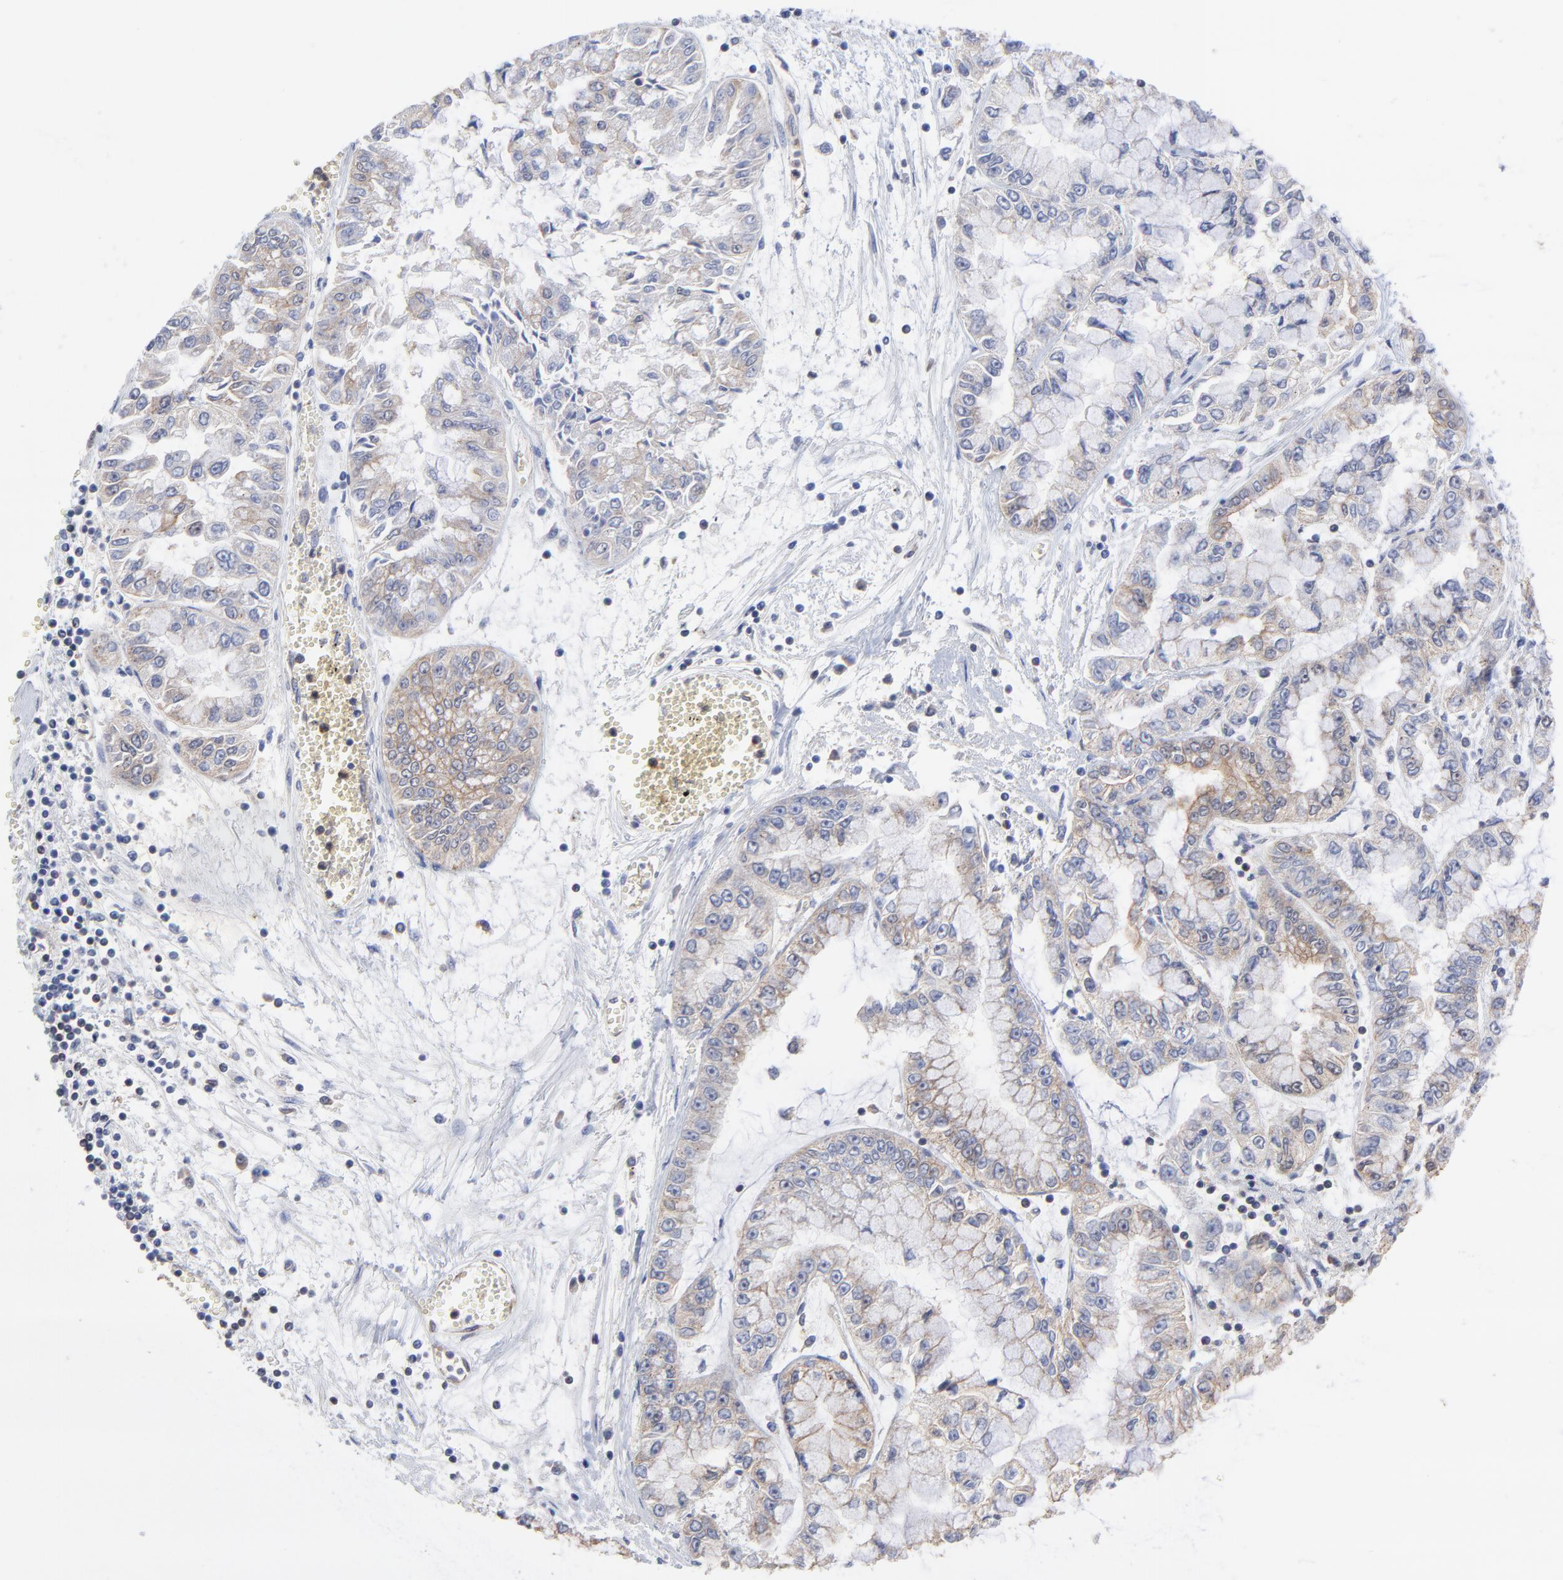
{"staining": {"intensity": "weak", "quantity": ">75%", "location": "cytoplasmic/membranous"}, "tissue": "liver cancer", "cell_type": "Tumor cells", "image_type": "cancer", "snomed": [{"axis": "morphology", "description": "Cholangiocarcinoma"}, {"axis": "topography", "description": "Liver"}], "caption": "Brown immunohistochemical staining in human liver cancer (cholangiocarcinoma) demonstrates weak cytoplasmic/membranous positivity in approximately >75% of tumor cells.", "gene": "PCMT1", "patient": {"sex": "female", "age": 79}}